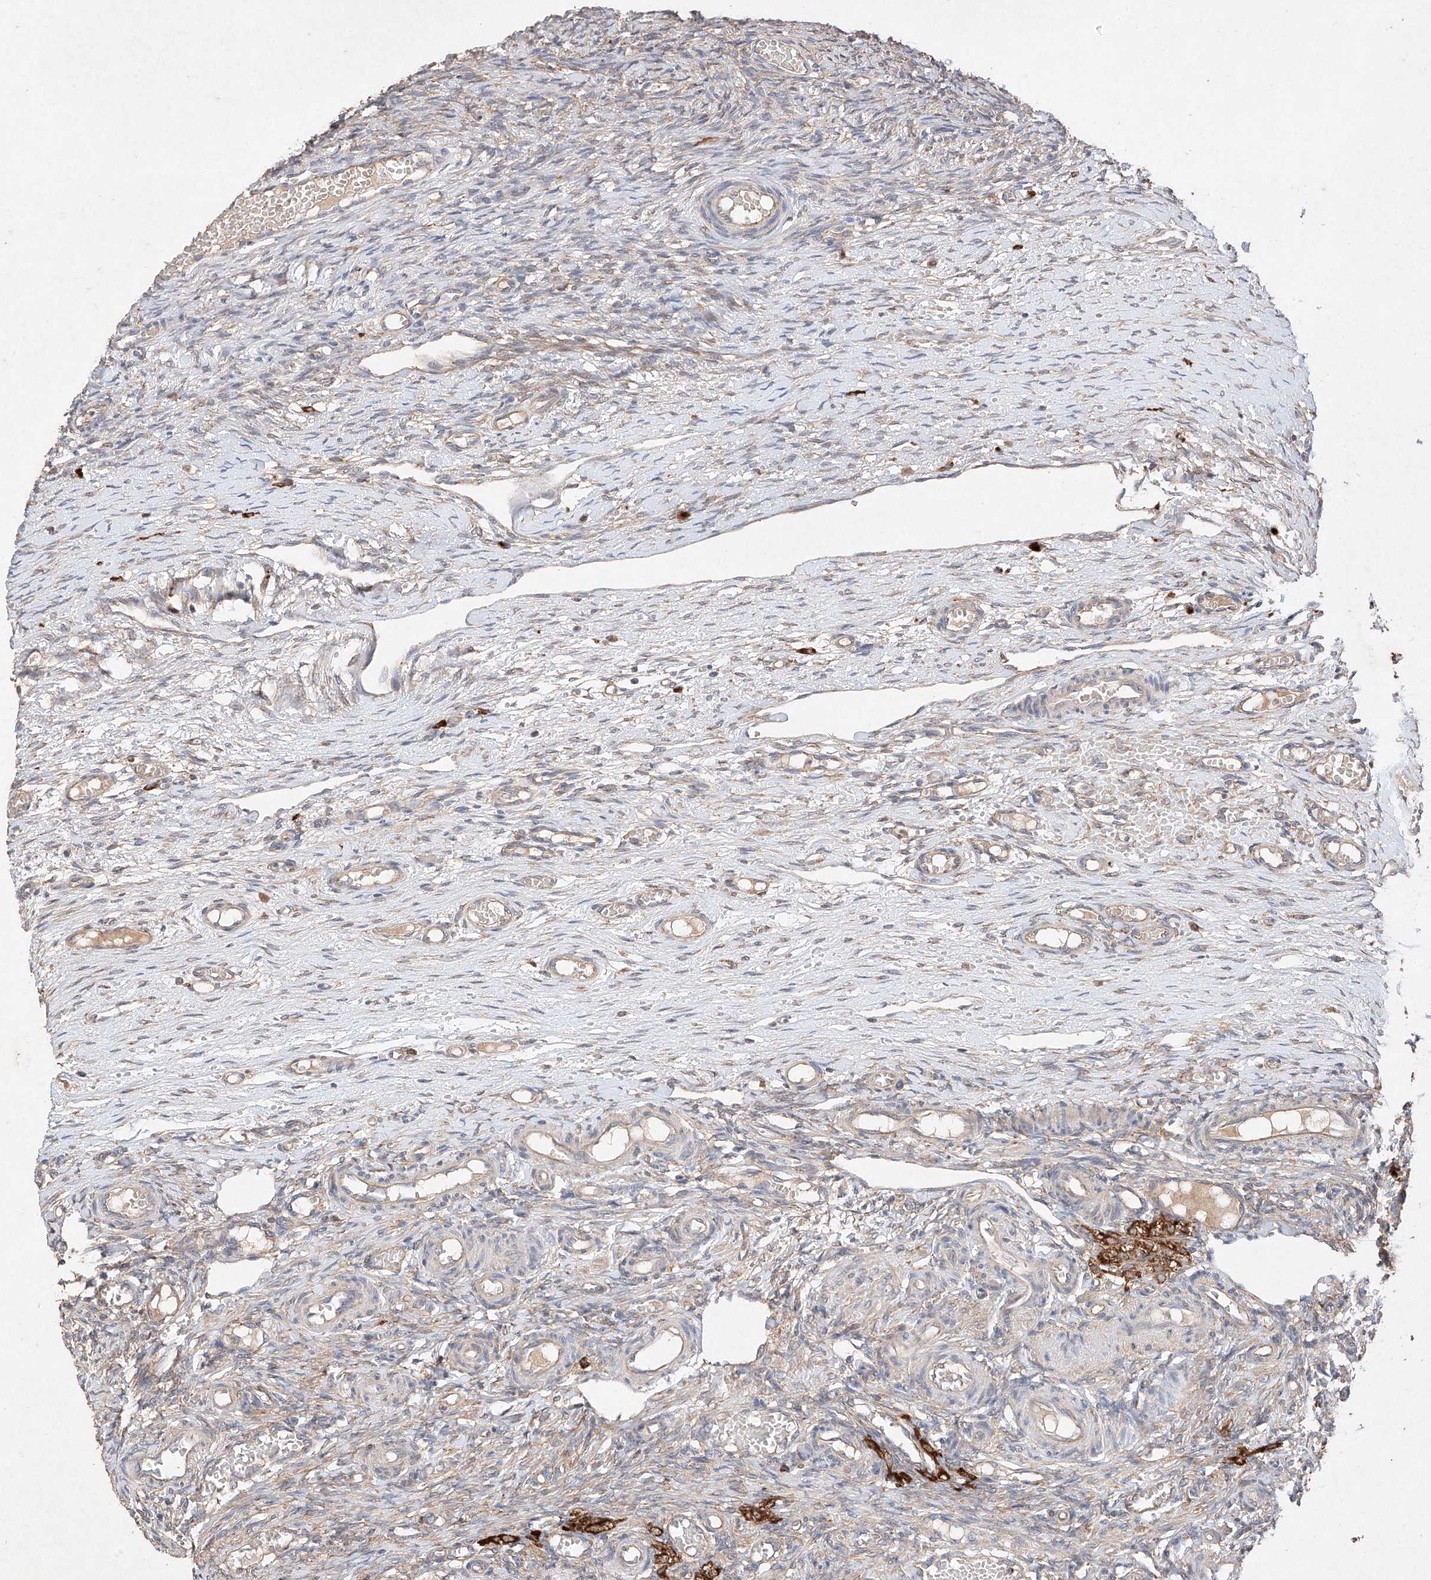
{"staining": {"intensity": "negative", "quantity": "none", "location": "none"}, "tissue": "ovary", "cell_type": "Ovarian stroma cells", "image_type": "normal", "snomed": [{"axis": "morphology", "description": "Adenocarcinoma, NOS"}, {"axis": "topography", "description": "Endometrium"}], "caption": "DAB (3,3'-diaminobenzidine) immunohistochemical staining of normal human ovary shows no significant staining in ovarian stroma cells.", "gene": "C6orf62", "patient": {"sex": "female", "age": 32}}